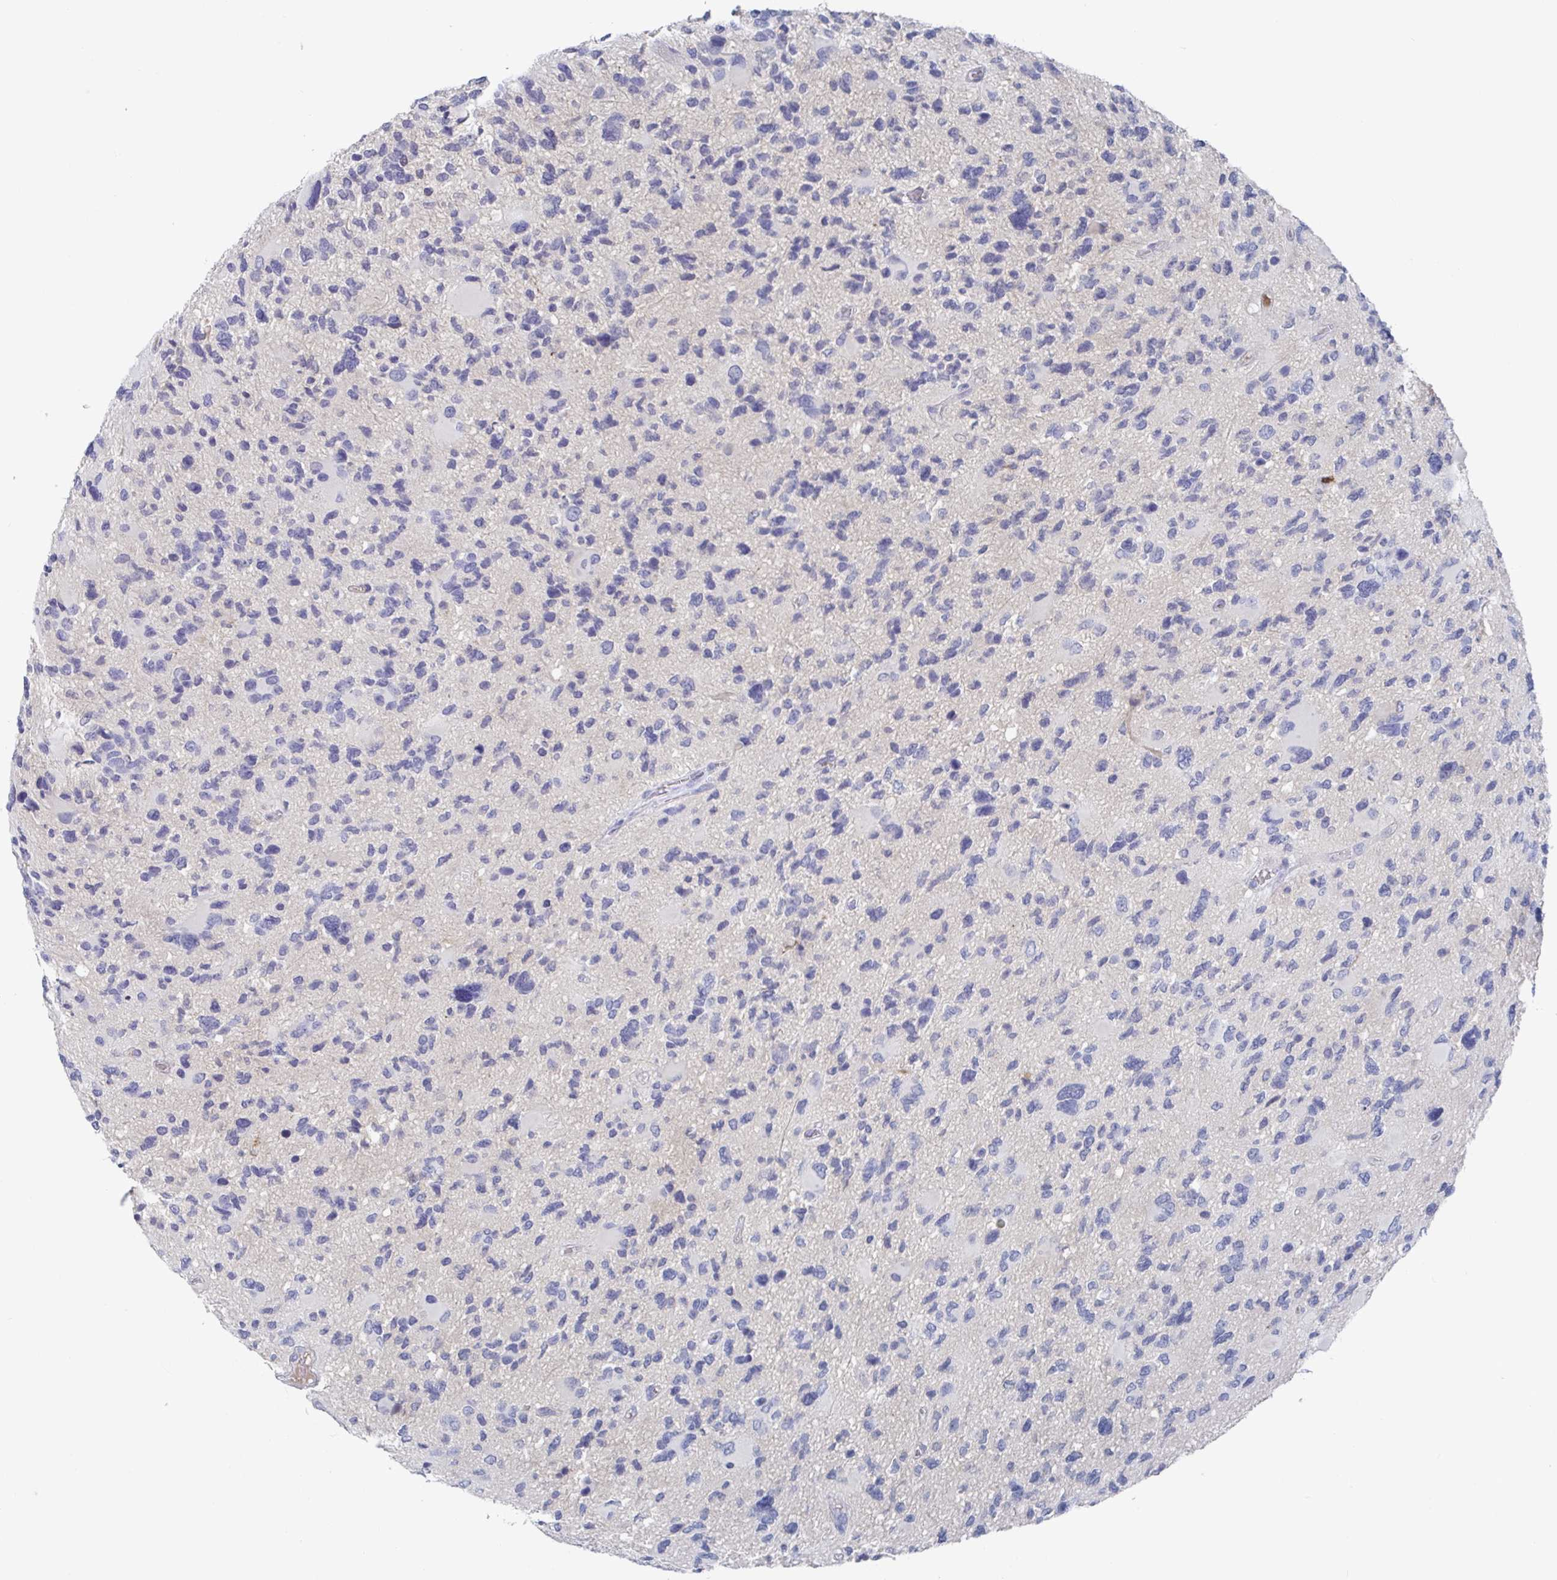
{"staining": {"intensity": "negative", "quantity": "none", "location": "none"}, "tissue": "glioma", "cell_type": "Tumor cells", "image_type": "cancer", "snomed": [{"axis": "morphology", "description": "Glioma, malignant, High grade"}, {"axis": "topography", "description": "Brain"}], "caption": "Immunohistochemical staining of human high-grade glioma (malignant) shows no significant positivity in tumor cells.", "gene": "GPR148", "patient": {"sex": "female", "age": 11}}